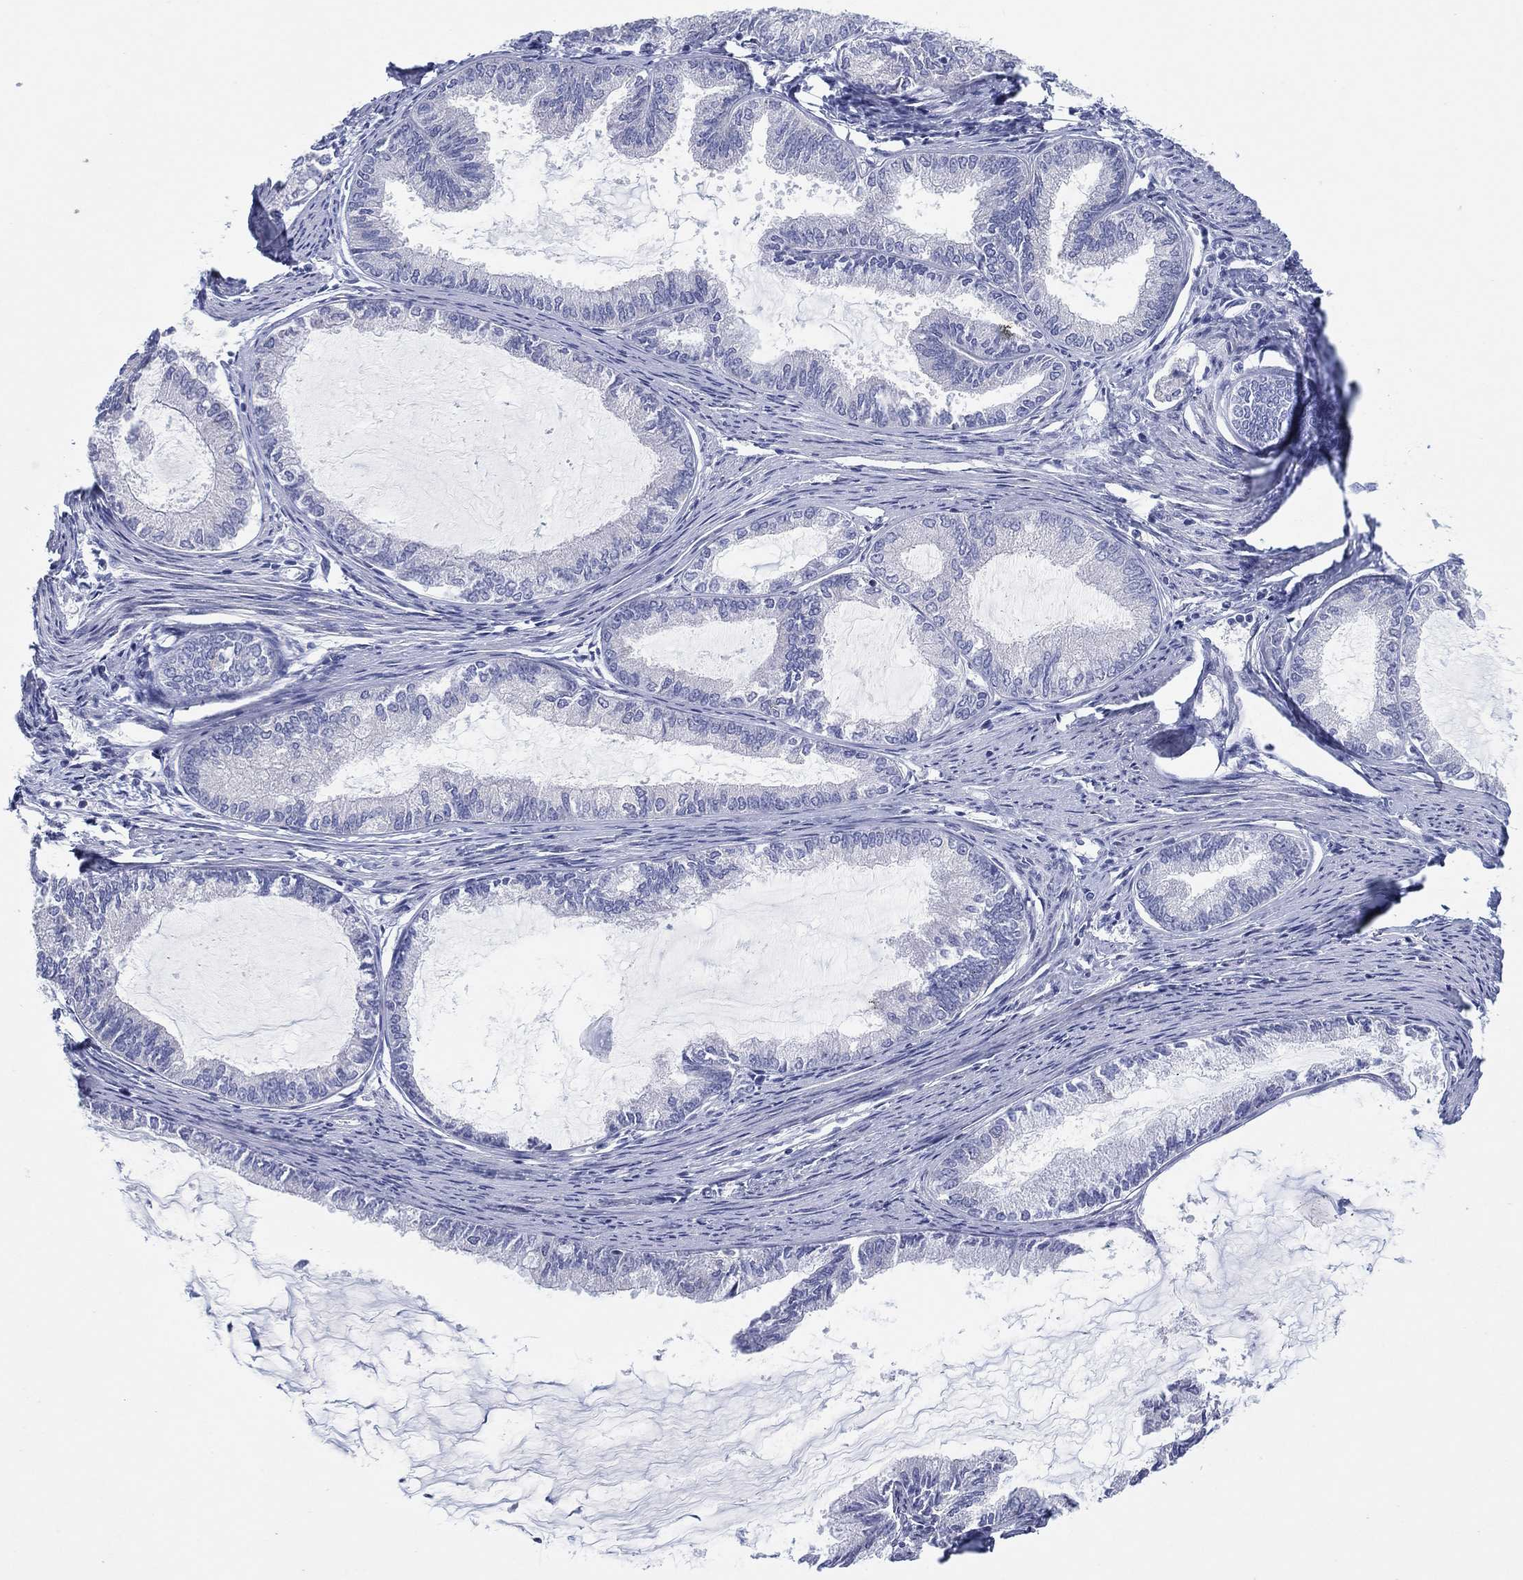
{"staining": {"intensity": "negative", "quantity": "none", "location": "none"}, "tissue": "endometrial cancer", "cell_type": "Tumor cells", "image_type": "cancer", "snomed": [{"axis": "morphology", "description": "Adenocarcinoma, NOS"}, {"axis": "topography", "description": "Endometrium"}], "caption": "High magnification brightfield microscopy of endometrial cancer (adenocarcinoma) stained with DAB (brown) and counterstained with hematoxylin (blue): tumor cells show no significant staining.", "gene": "HEATR4", "patient": {"sex": "female", "age": 86}}